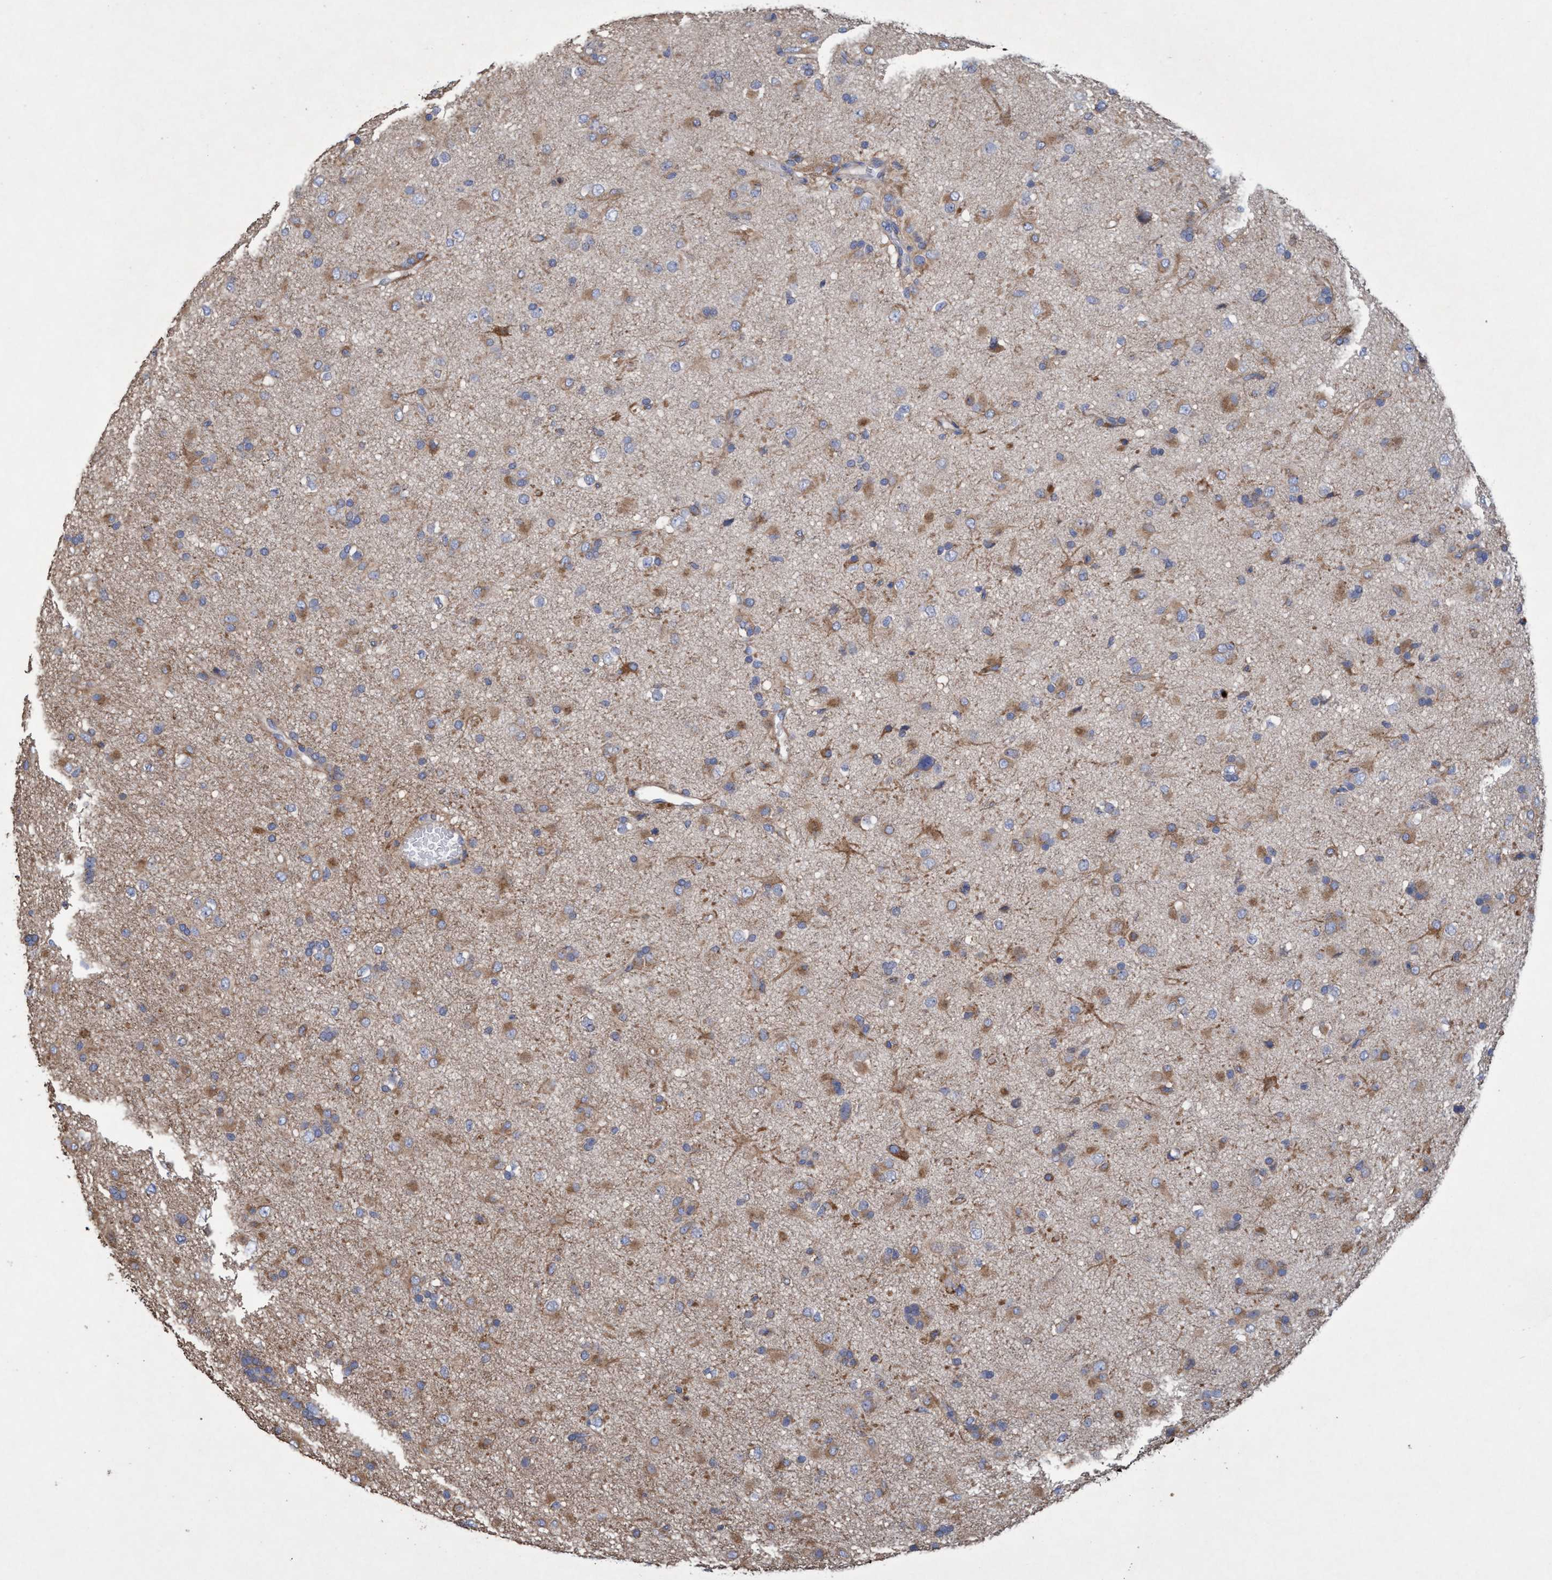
{"staining": {"intensity": "moderate", "quantity": ">75%", "location": "cytoplasmic/membranous"}, "tissue": "glioma", "cell_type": "Tumor cells", "image_type": "cancer", "snomed": [{"axis": "morphology", "description": "Glioma, malignant, Low grade"}, {"axis": "topography", "description": "Brain"}], "caption": "Immunohistochemistry of low-grade glioma (malignant) displays medium levels of moderate cytoplasmic/membranous staining in about >75% of tumor cells.", "gene": "BICD2", "patient": {"sex": "male", "age": 65}}